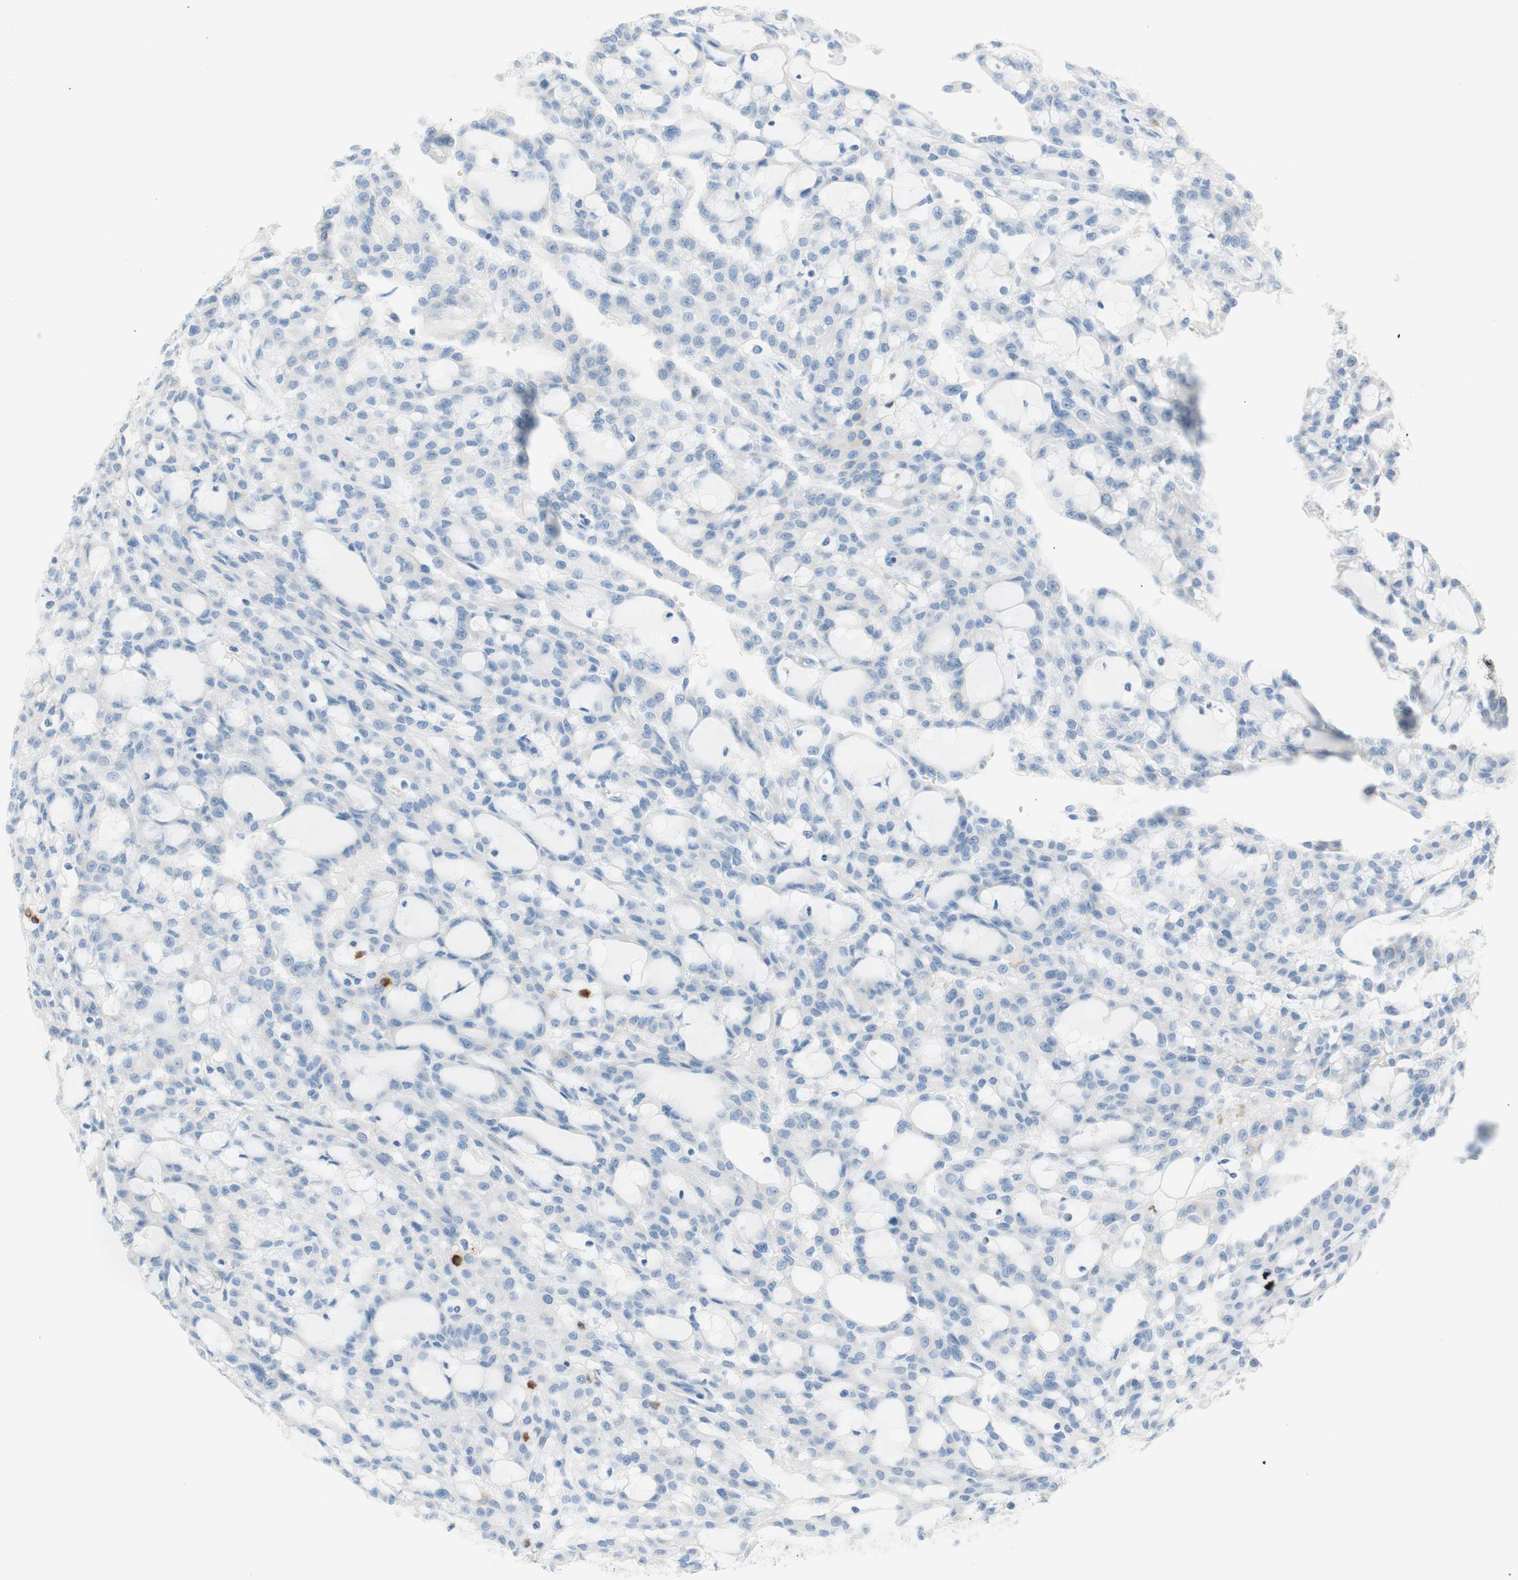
{"staining": {"intensity": "negative", "quantity": "none", "location": "none"}, "tissue": "renal cancer", "cell_type": "Tumor cells", "image_type": "cancer", "snomed": [{"axis": "morphology", "description": "Adenocarcinoma, NOS"}, {"axis": "topography", "description": "Kidney"}], "caption": "High magnification brightfield microscopy of renal cancer stained with DAB (brown) and counterstained with hematoxylin (blue): tumor cells show no significant expression. The staining was performed using DAB (3,3'-diaminobenzidine) to visualize the protein expression in brown, while the nuclei were stained in blue with hematoxylin (Magnification: 20x).", "gene": "CEACAM1", "patient": {"sex": "male", "age": 63}}